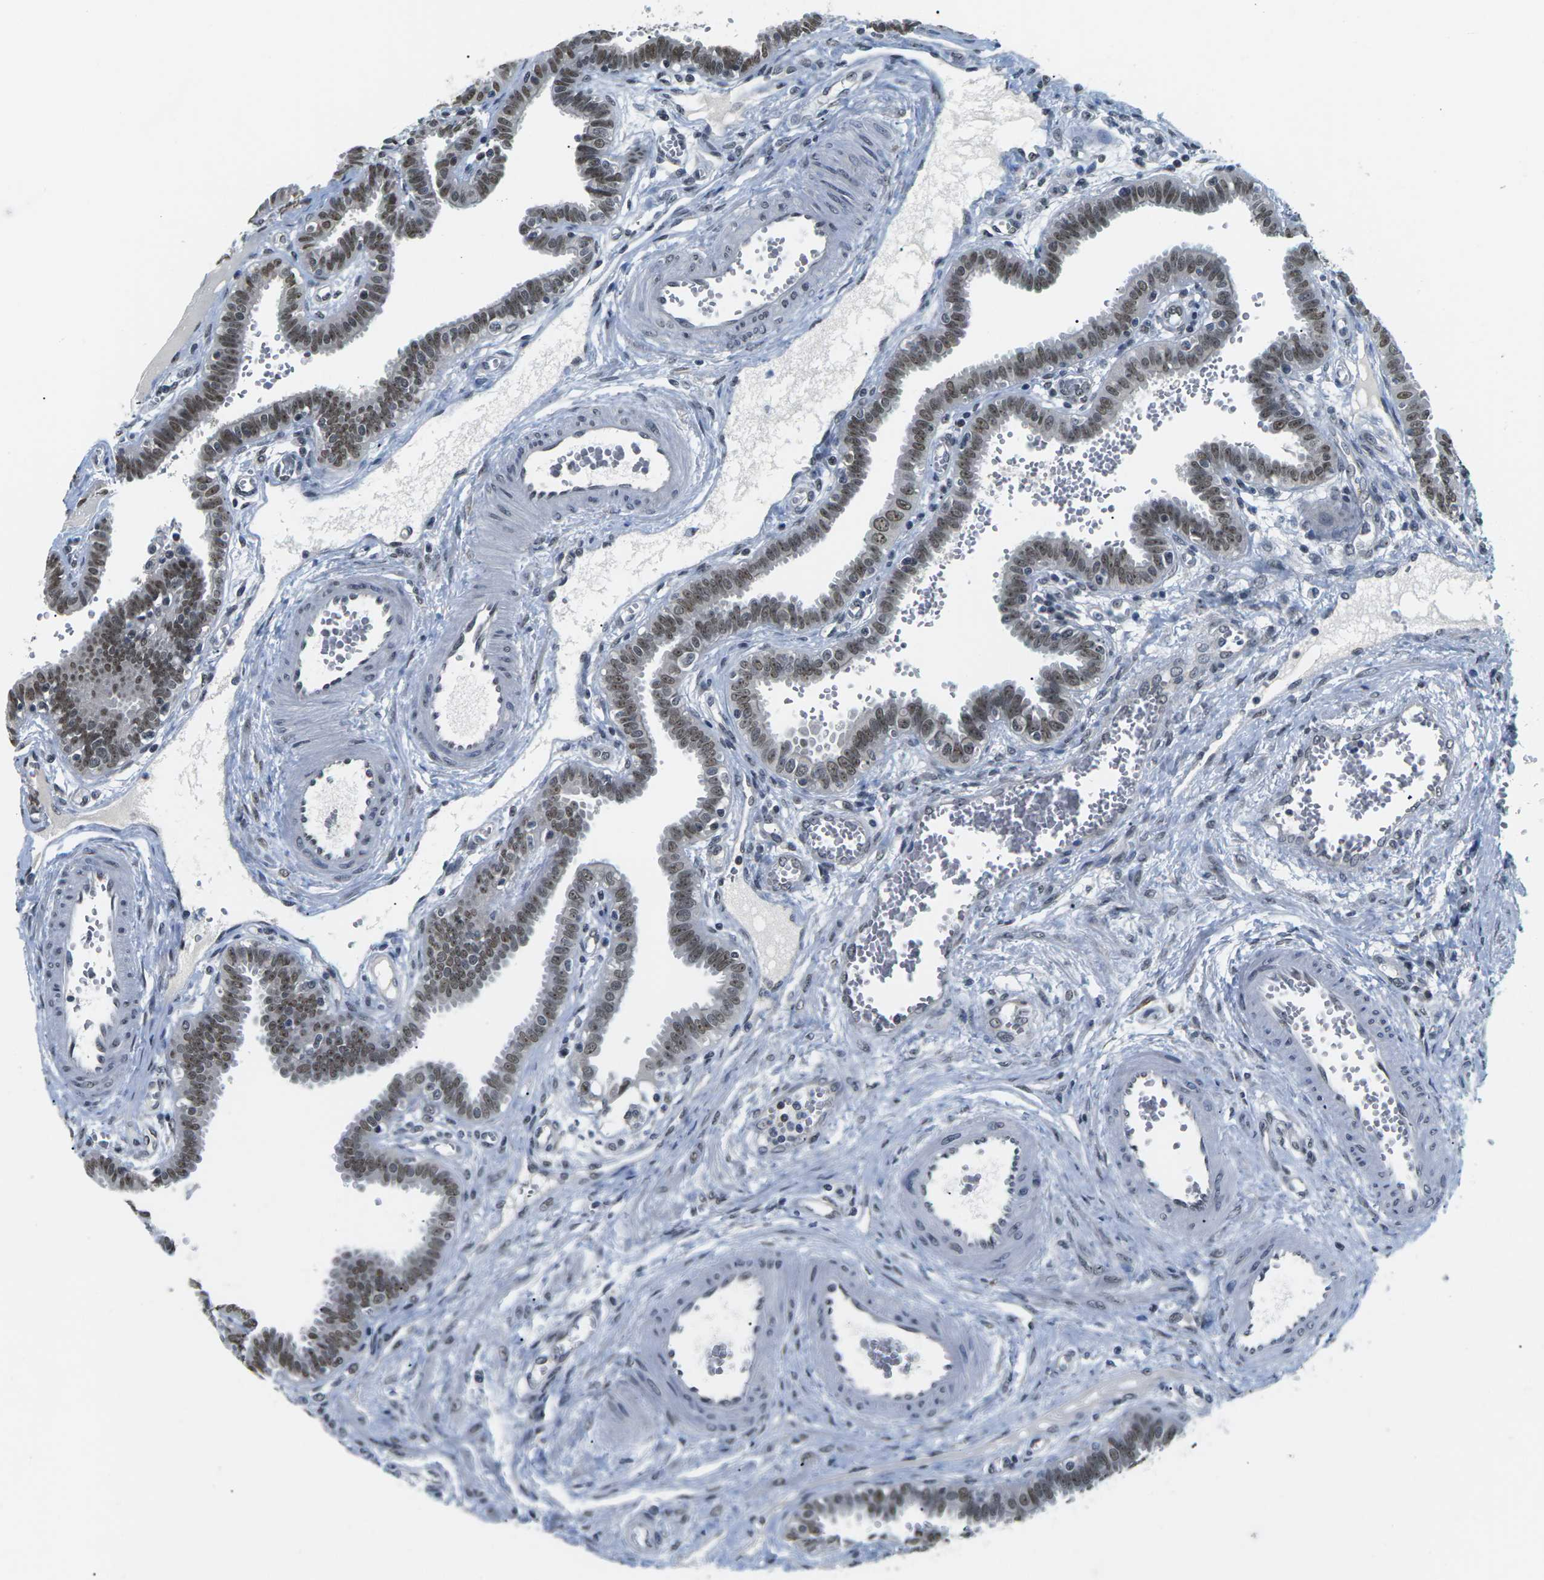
{"staining": {"intensity": "moderate", "quantity": ">75%", "location": "nuclear"}, "tissue": "fallopian tube", "cell_type": "Glandular cells", "image_type": "normal", "snomed": [{"axis": "morphology", "description": "Normal tissue, NOS"}, {"axis": "topography", "description": "Fallopian tube"}], "caption": "High-magnification brightfield microscopy of unremarkable fallopian tube stained with DAB (brown) and counterstained with hematoxylin (blue). glandular cells exhibit moderate nuclear staining is present in about>75% of cells. (Stains: DAB in brown, nuclei in blue, Microscopy: brightfield microscopy at high magnification).", "gene": "NSRP1", "patient": {"sex": "female", "age": 32}}